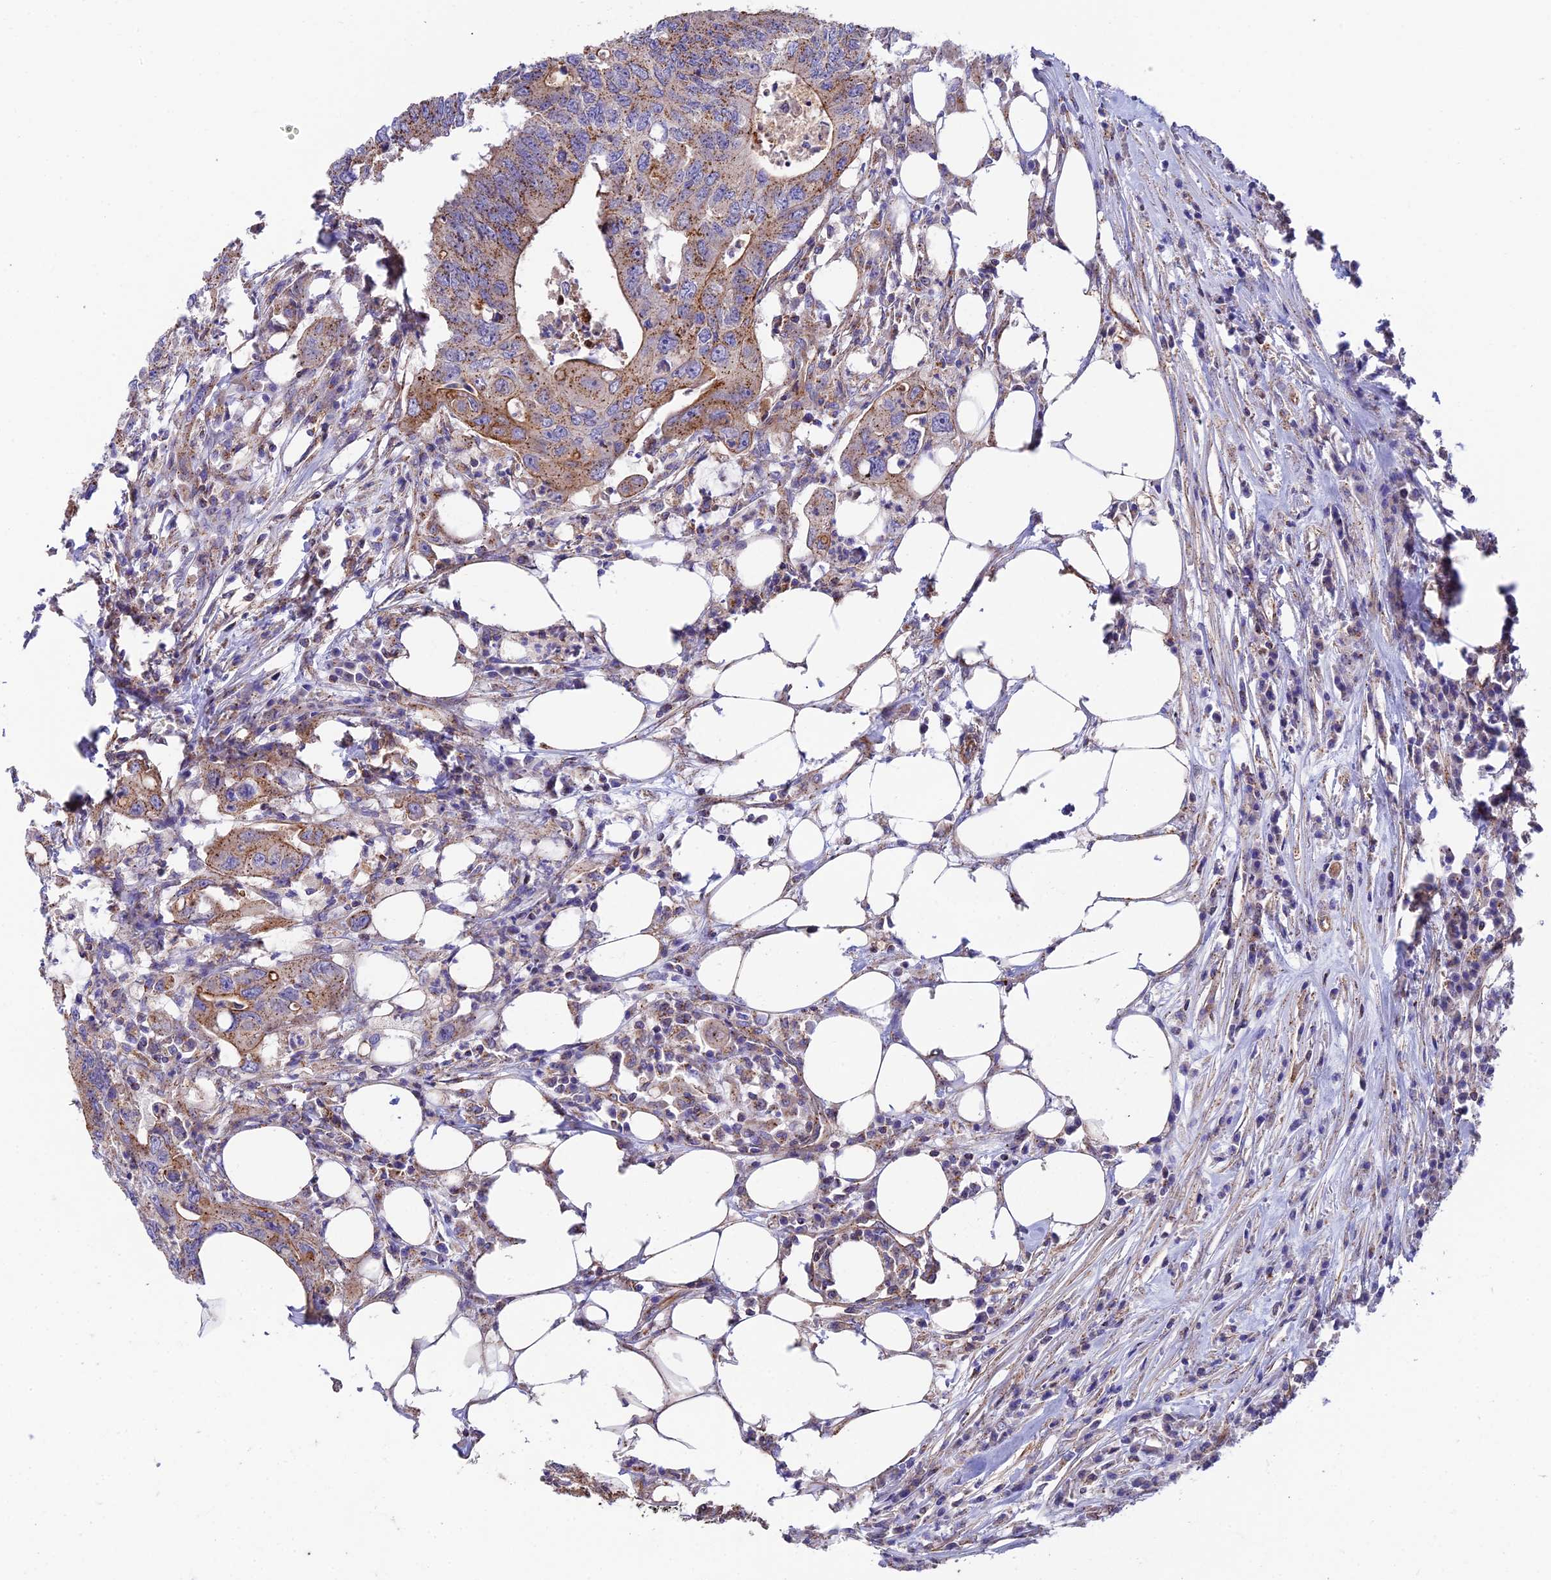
{"staining": {"intensity": "moderate", "quantity": ">75%", "location": "cytoplasmic/membranous"}, "tissue": "colorectal cancer", "cell_type": "Tumor cells", "image_type": "cancer", "snomed": [{"axis": "morphology", "description": "Adenocarcinoma, NOS"}, {"axis": "topography", "description": "Colon"}], "caption": "Brown immunohistochemical staining in human colorectal adenocarcinoma demonstrates moderate cytoplasmic/membranous staining in about >75% of tumor cells.", "gene": "QRFP", "patient": {"sex": "male", "age": 71}}